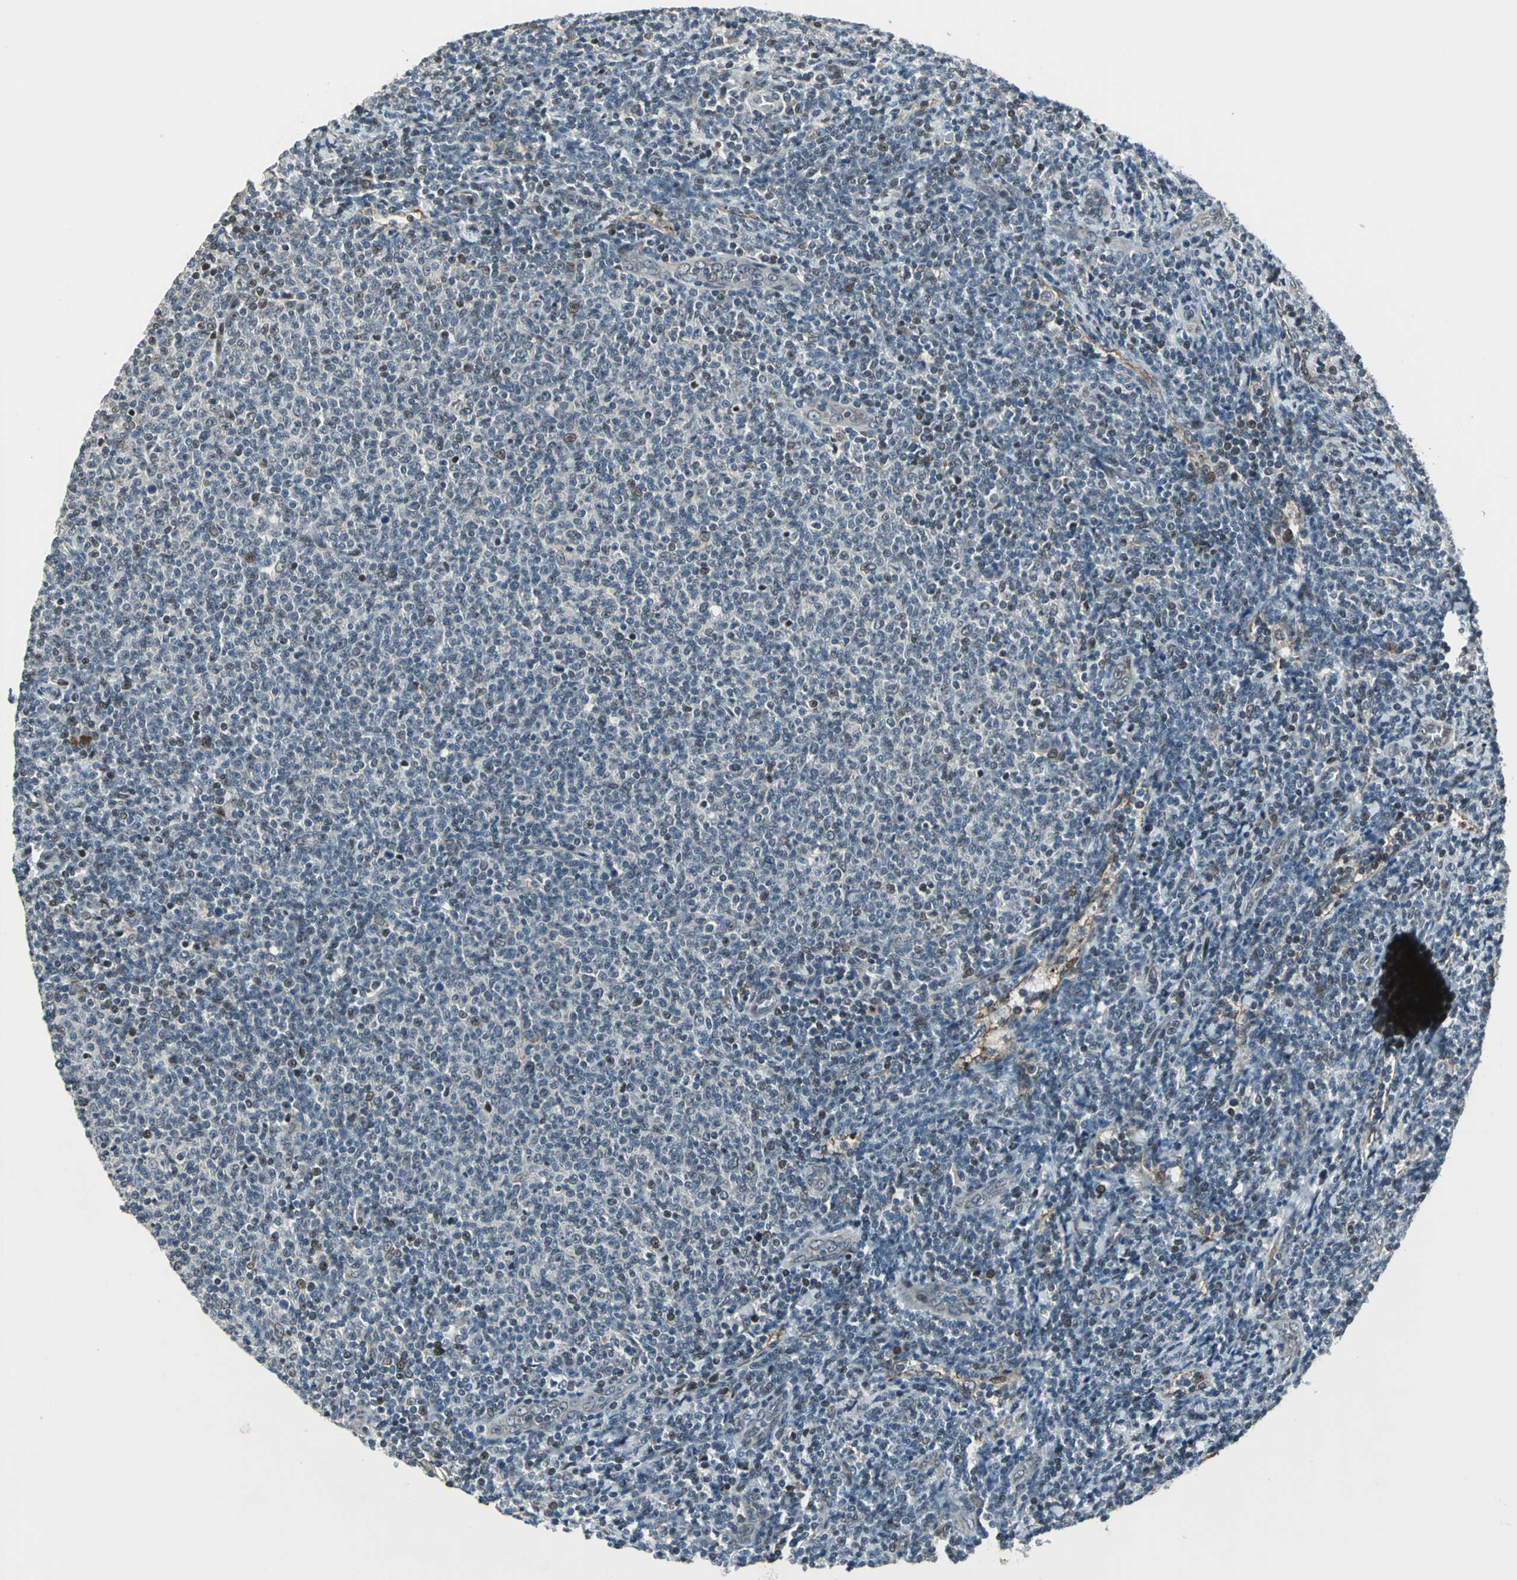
{"staining": {"intensity": "moderate", "quantity": "<25%", "location": "nuclear"}, "tissue": "lymphoma", "cell_type": "Tumor cells", "image_type": "cancer", "snomed": [{"axis": "morphology", "description": "Malignant lymphoma, non-Hodgkin's type, Low grade"}, {"axis": "topography", "description": "Lymph node"}], "caption": "Human malignant lymphoma, non-Hodgkin's type (low-grade) stained for a protein (brown) shows moderate nuclear positive expression in about <25% of tumor cells.", "gene": "BRIP1", "patient": {"sex": "male", "age": 66}}